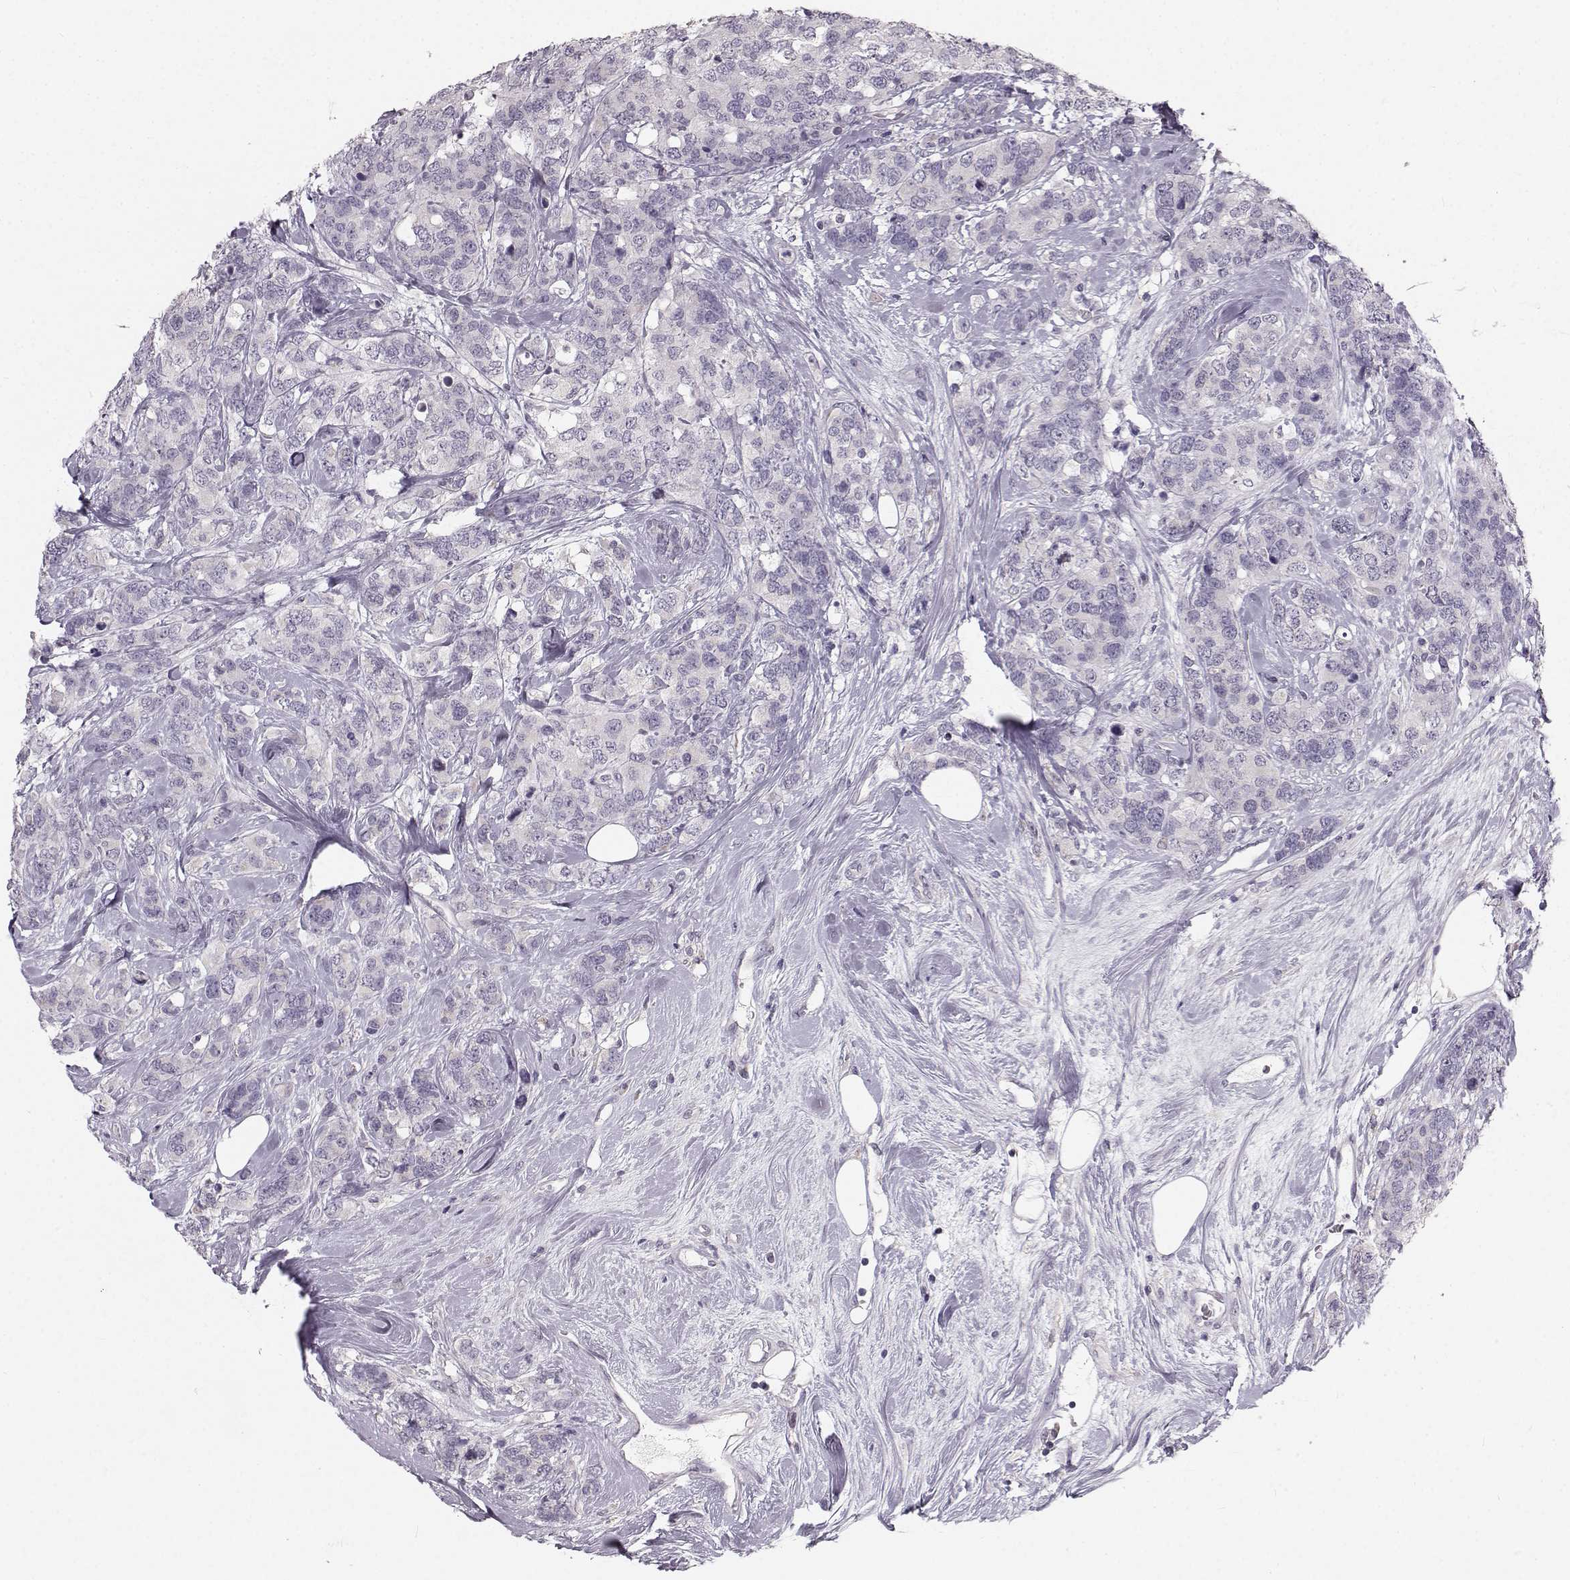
{"staining": {"intensity": "negative", "quantity": "none", "location": "none"}, "tissue": "breast cancer", "cell_type": "Tumor cells", "image_type": "cancer", "snomed": [{"axis": "morphology", "description": "Lobular carcinoma"}, {"axis": "topography", "description": "Breast"}], "caption": "Immunohistochemical staining of human lobular carcinoma (breast) demonstrates no significant staining in tumor cells.", "gene": "OIP5", "patient": {"sex": "female", "age": 59}}